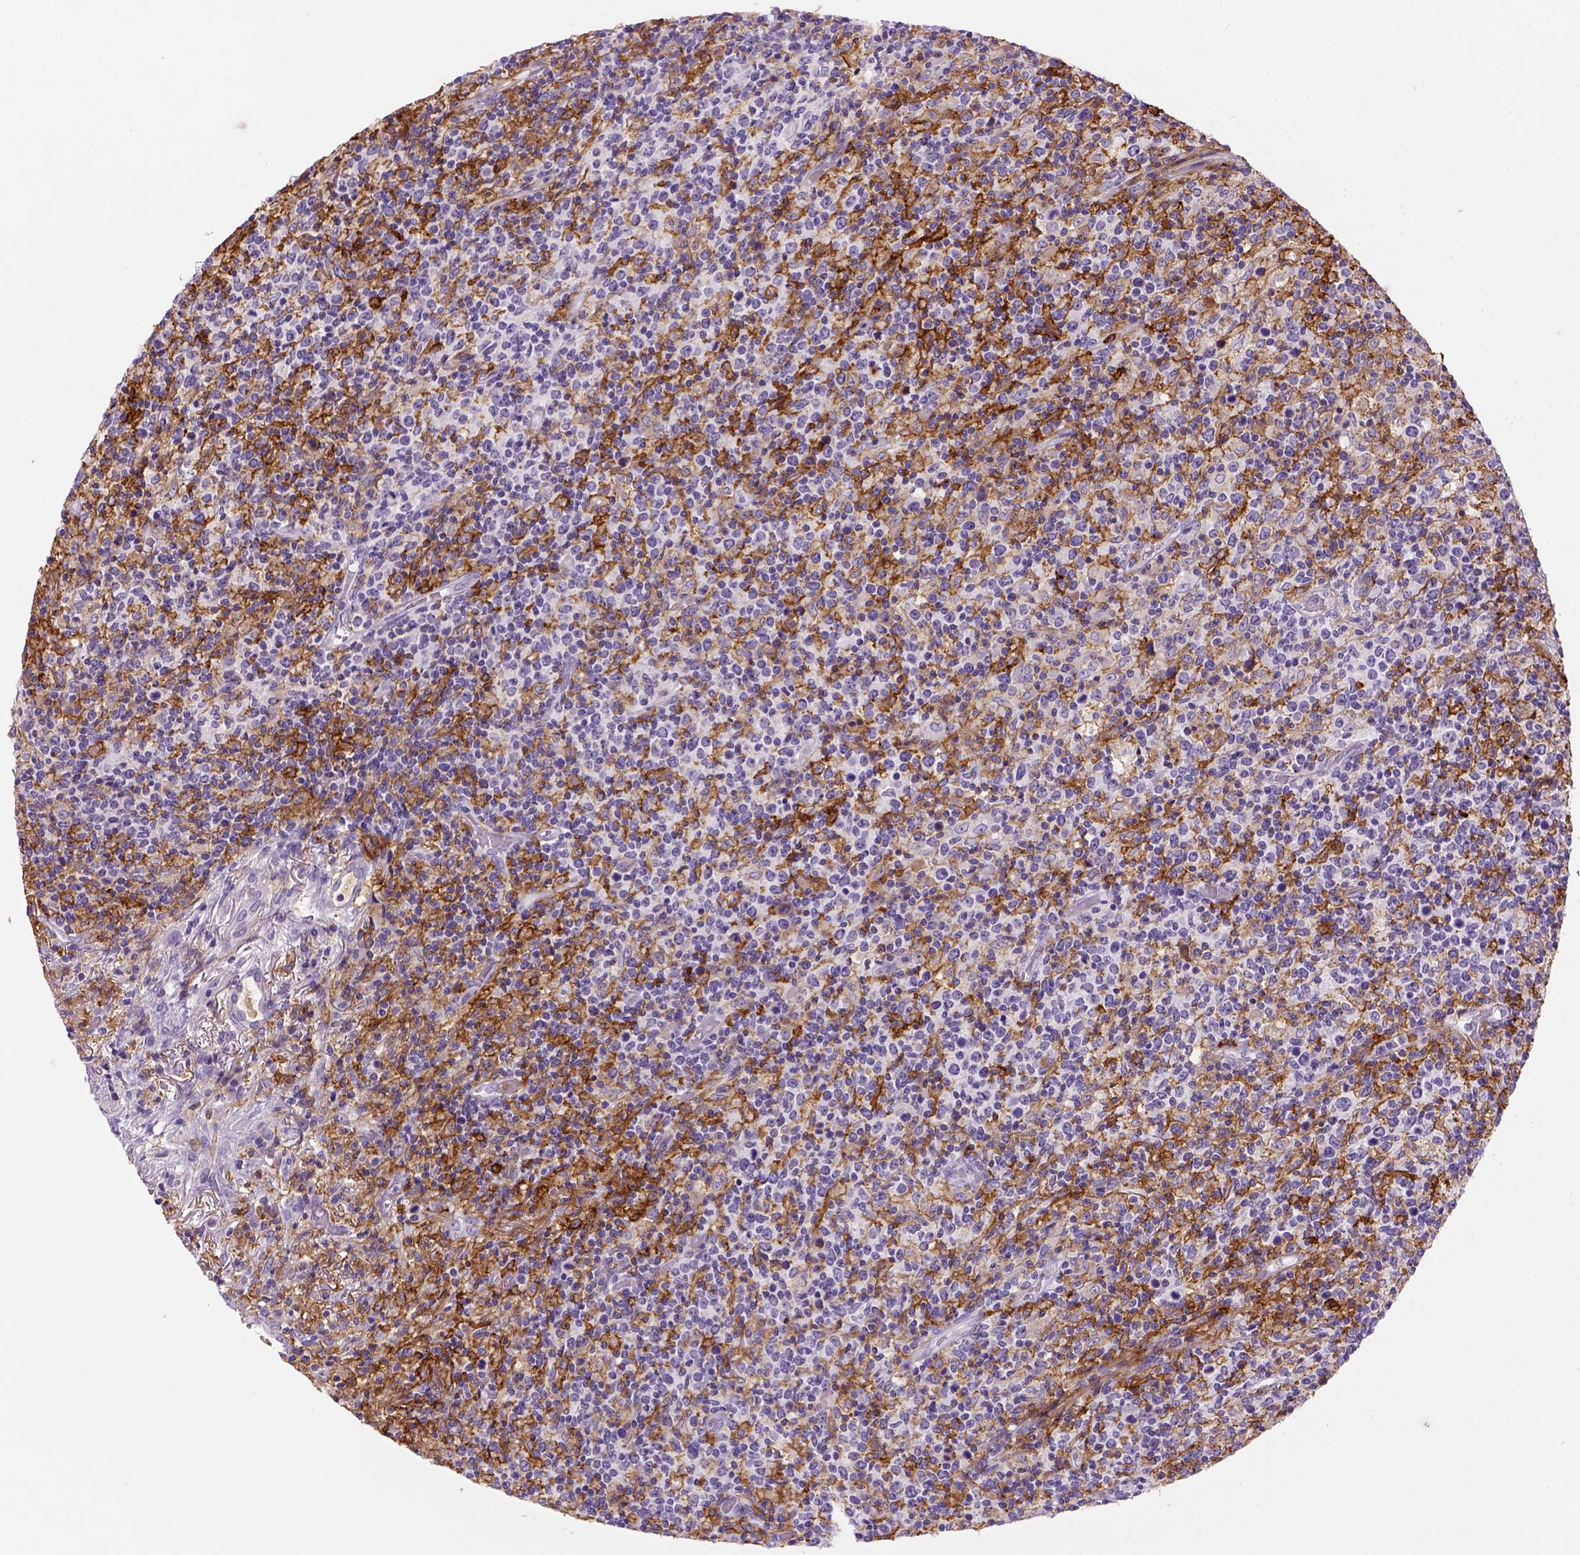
{"staining": {"intensity": "negative", "quantity": "none", "location": "none"}, "tissue": "lymphoma", "cell_type": "Tumor cells", "image_type": "cancer", "snomed": [{"axis": "morphology", "description": "Malignant lymphoma, non-Hodgkin's type, High grade"}, {"axis": "topography", "description": "Lung"}], "caption": "The image reveals no significant expression in tumor cells of lymphoma.", "gene": "CD14", "patient": {"sex": "male", "age": 79}}